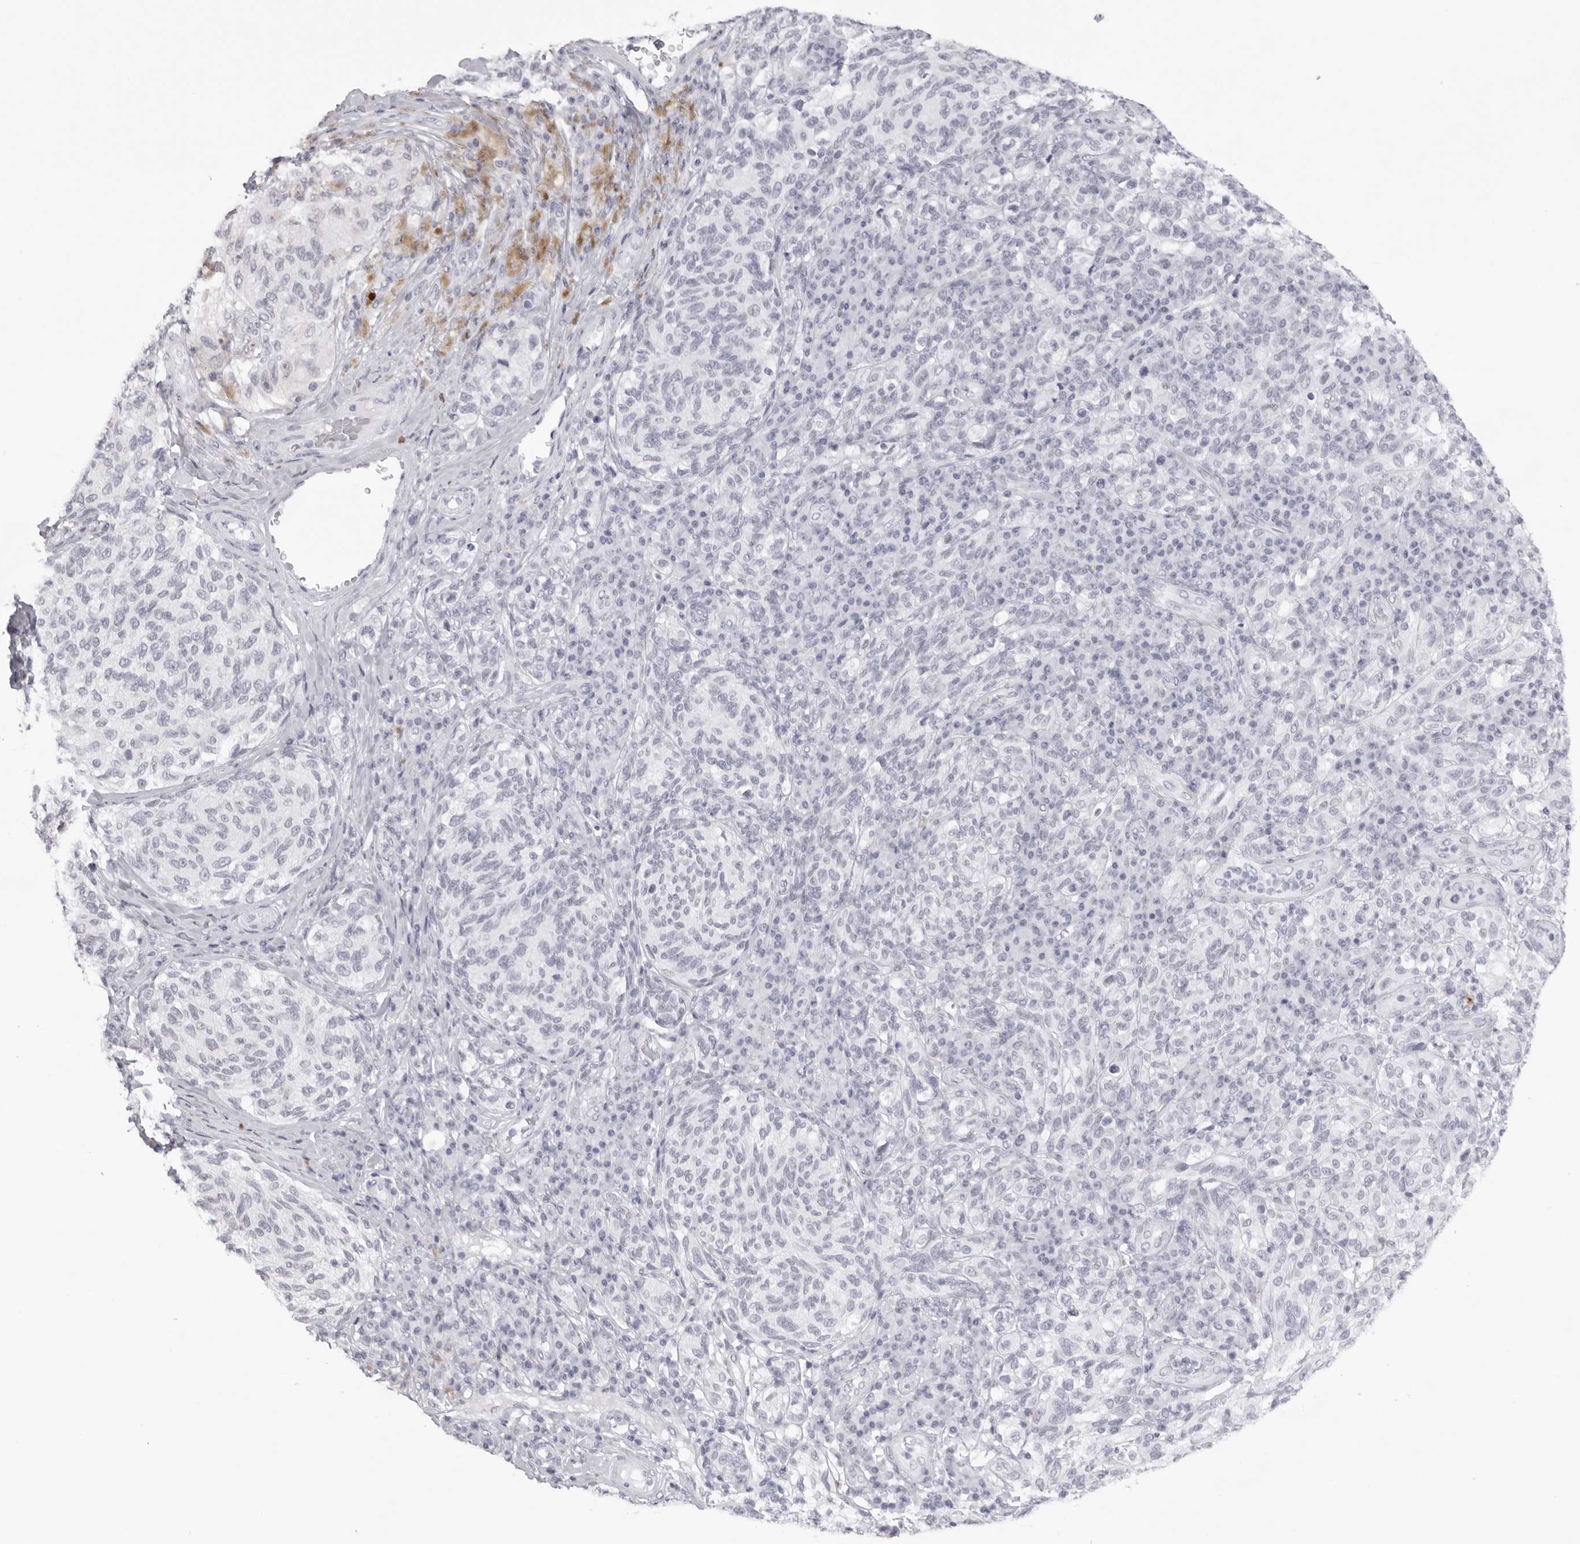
{"staining": {"intensity": "negative", "quantity": "none", "location": "none"}, "tissue": "melanoma", "cell_type": "Tumor cells", "image_type": "cancer", "snomed": [{"axis": "morphology", "description": "Malignant melanoma, NOS"}, {"axis": "topography", "description": "Skin"}], "caption": "Malignant melanoma was stained to show a protein in brown. There is no significant positivity in tumor cells.", "gene": "KLK12", "patient": {"sex": "female", "age": 73}}